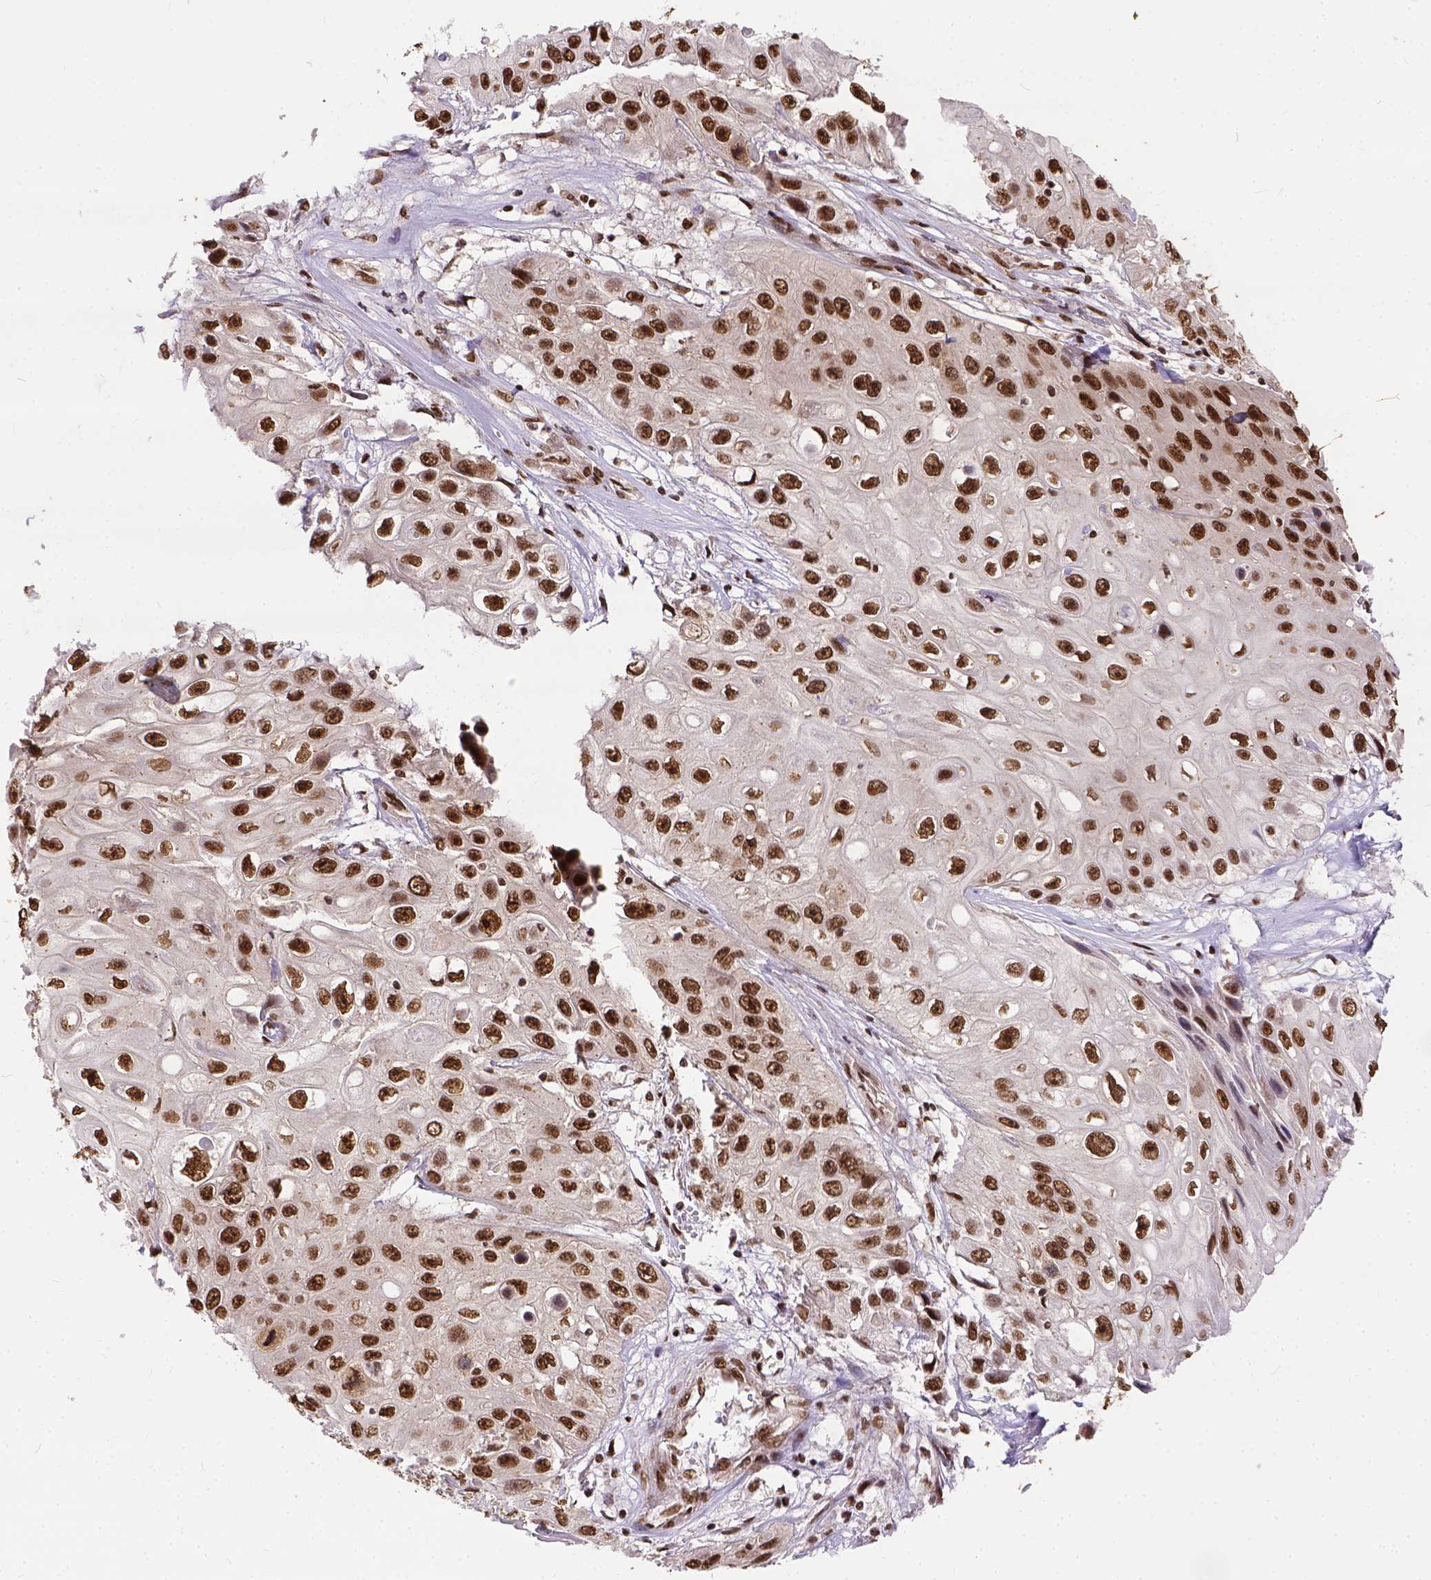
{"staining": {"intensity": "strong", "quantity": ">75%", "location": "nuclear"}, "tissue": "skin cancer", "cell_type": "Tumor cells", "image_type": "cancer", "snomed": [{"axis": "morphology", "description": "Squamous cell carcinoma, NOS"}, {"axis": "topography", "description": "Skin"}], "caption": "Skin cancer stained for a protein (brown) demonstrates strong nuclear positive expression in approximately >75% of tumor cells.", "gene": "NACC1", "patient": {"sex": "male", "age": 82}}